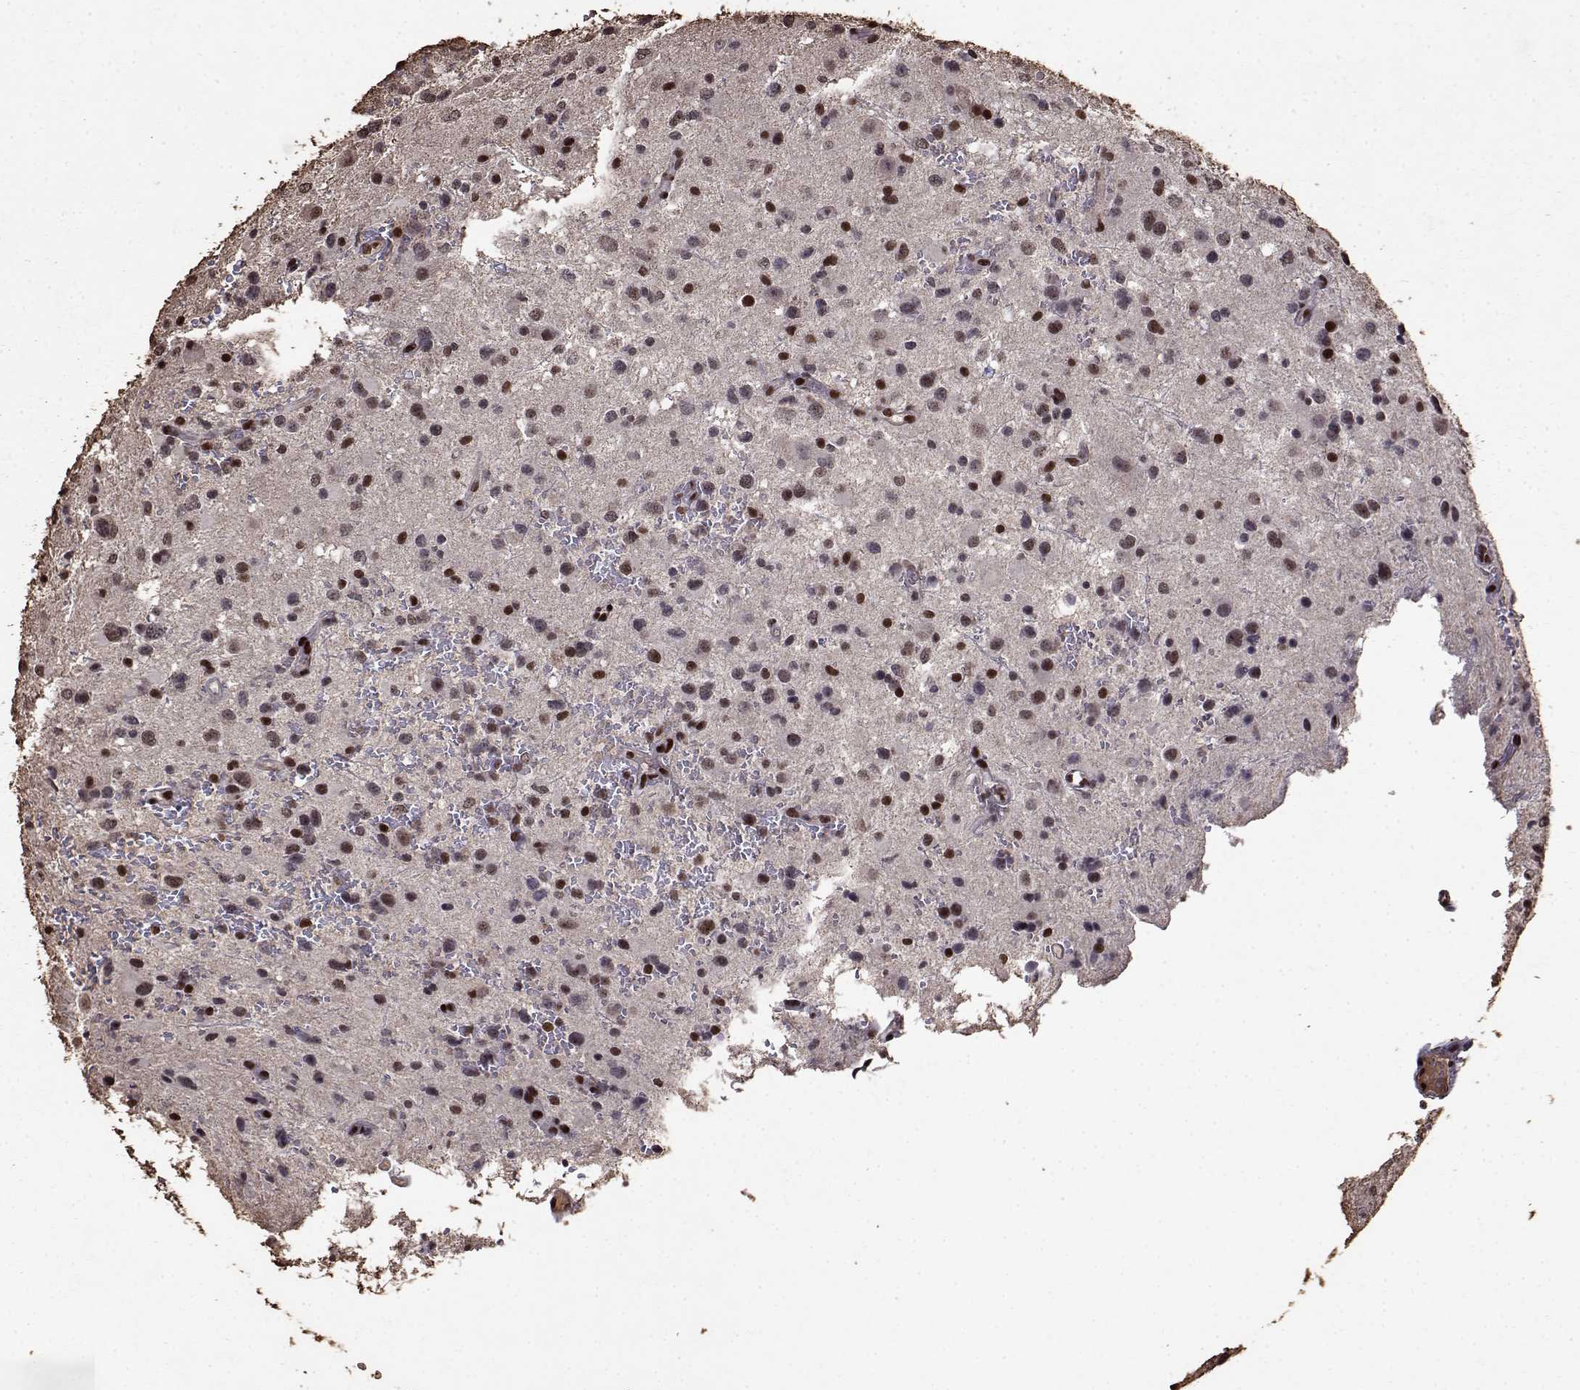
{"staining": {"intensity": "strong", "quantity": ">75%", "location": "nuclear"}, "tissue": "glioma", "cell_type": "Tumor cells", "image_type": "cancer", "snomed": [{"axis": "morphology", "description": "Glioma, malignant, Low grade"}, {"axis": "topography", "description": "Brain"}], "caption": "Strong nuclear staining is identified in about >75% of tumor cells in glioma.", "gene": "TOE1", "patient": {"sex": "male", "age": 43}}